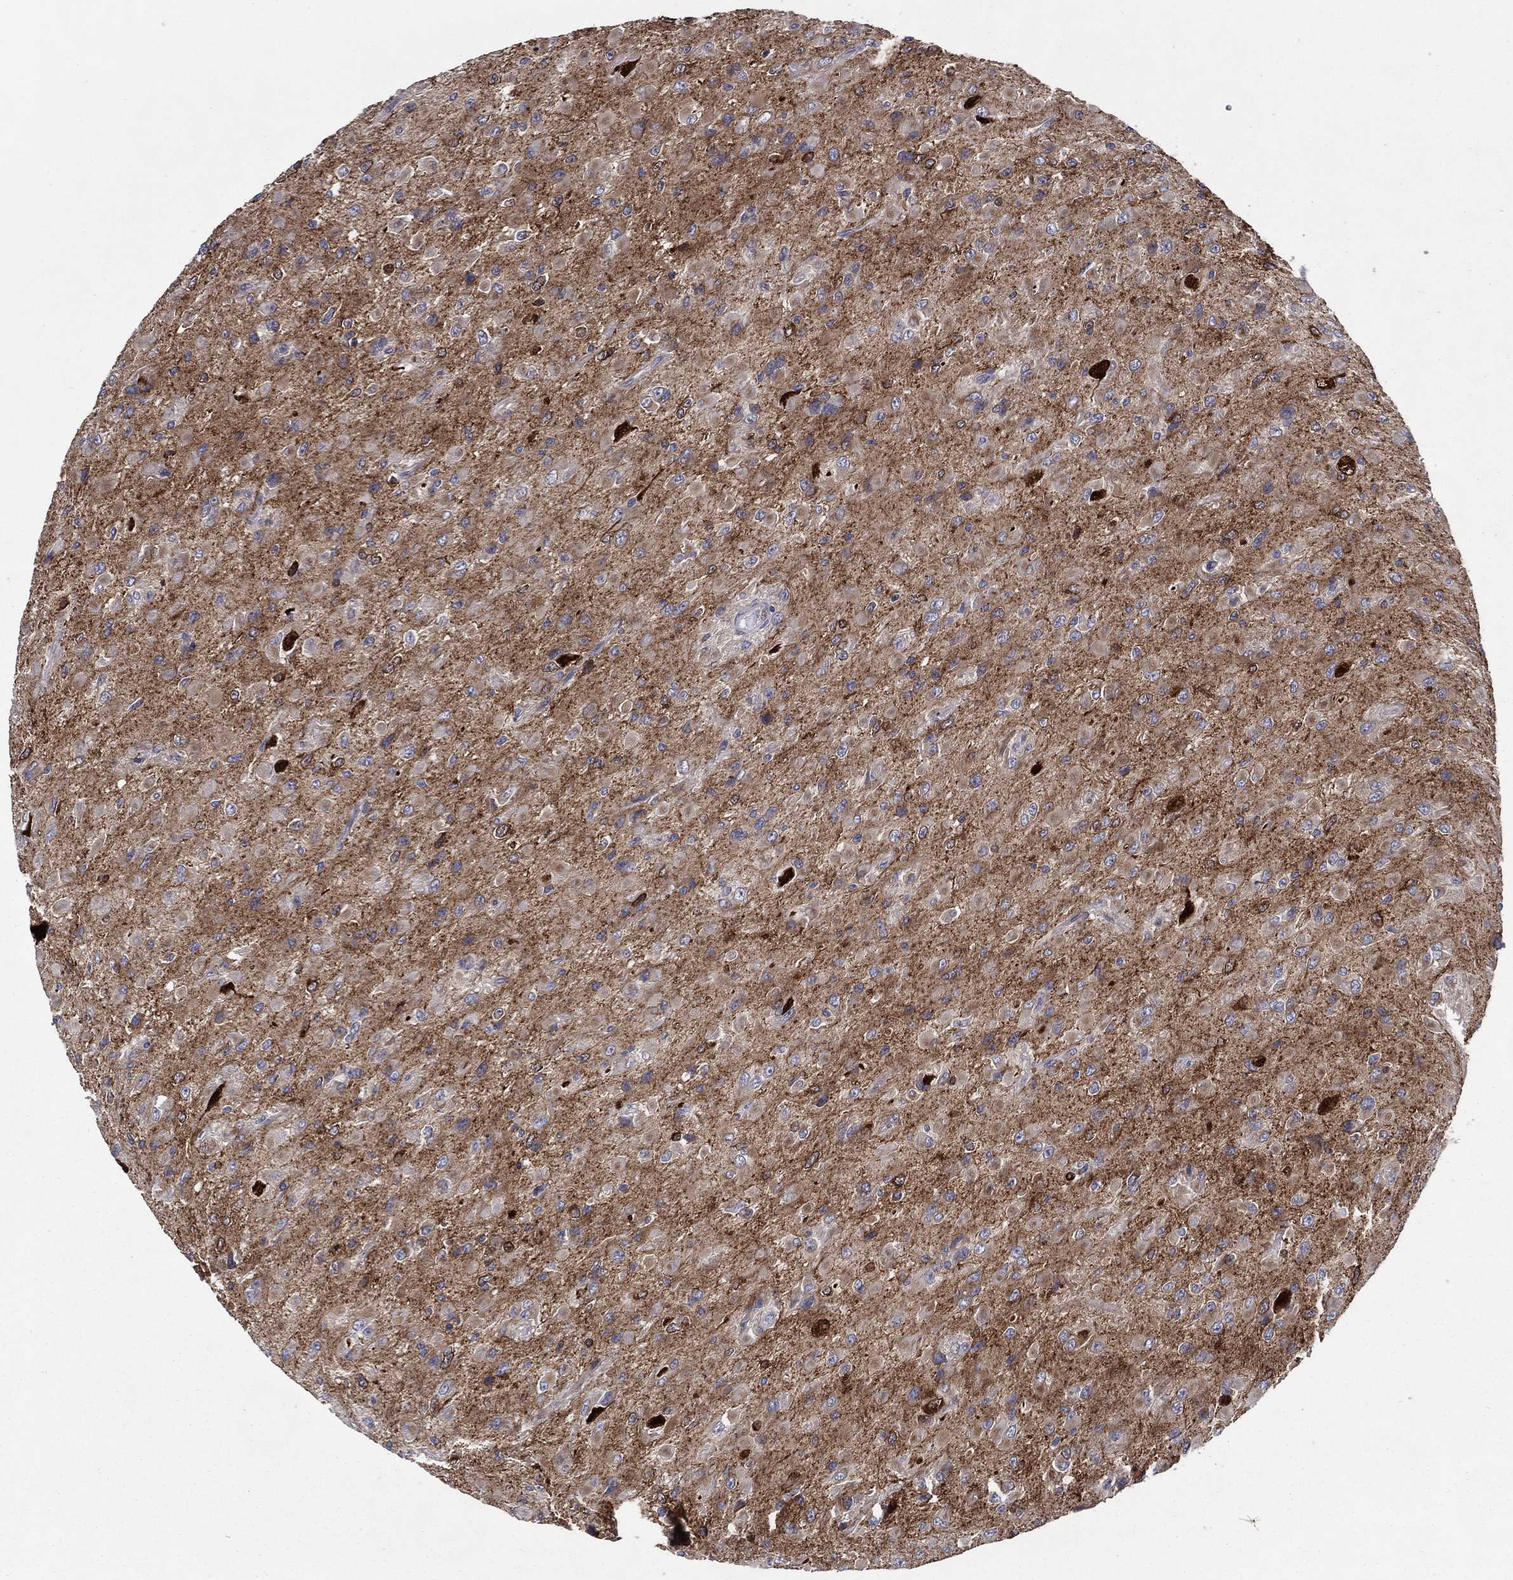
{"staining": {"intensity": "strong", "quantity": "<25%", "location": "cytoplasmic/membranous"}, "tissue": "glioma", "cell_type": "Tumor cells", "image_type": "cancer", "snomed": [{"axis": "morphology", "description": "Glioma, malignant, High grade"}, {"axis": "topography", "description": "Cerebral cortex"}], "caption": "High-power microscopy captured an immunohistochemistry (IHC) image of glioma, revealing strong cytoplasmic/membranous positivity in about <25% of tumor cells.", "gene": "ARHGAP11A", "patient": {"sex": "male", "age": 35}}